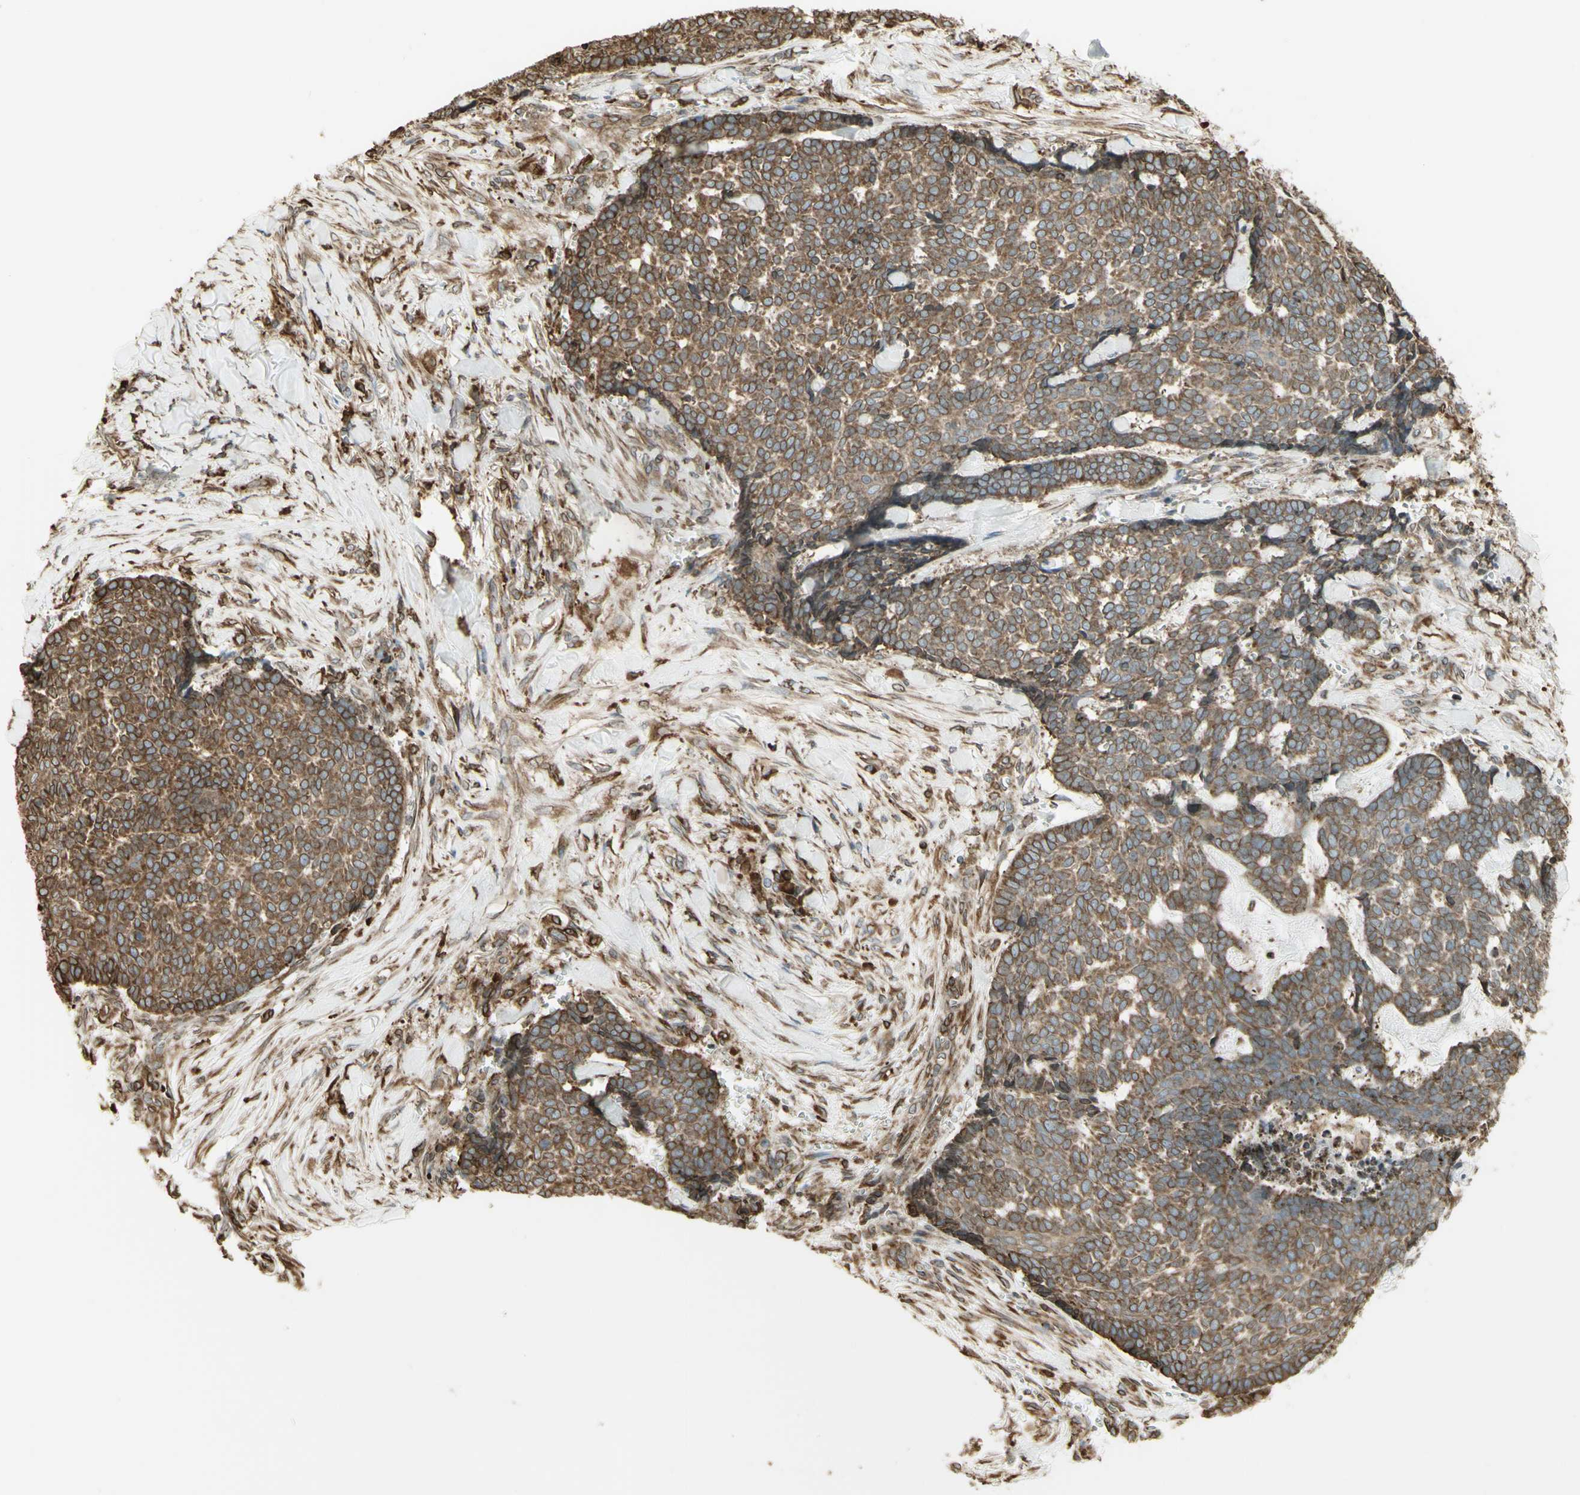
{"staining": {"intensity": "moderate", "quantity": "25%-75%", "location": "cytoplasmic/membranous"}, "tissue": "skin cancer", "cell_type": "Tumor cells", "image_type": "cancer", "snomed": [{"axis": "morphology", "description": "Basal cell carcinoma"}, {"axis": "topography", "description": "Skin"}], "caption": "A brown stain highlights moderate cytoplasmic/membranous staining of a protein in human basal cell carcinoma (skin) tumor cells.", "gene": "CANX", "patient": {"sex": "male", "age": 84}}